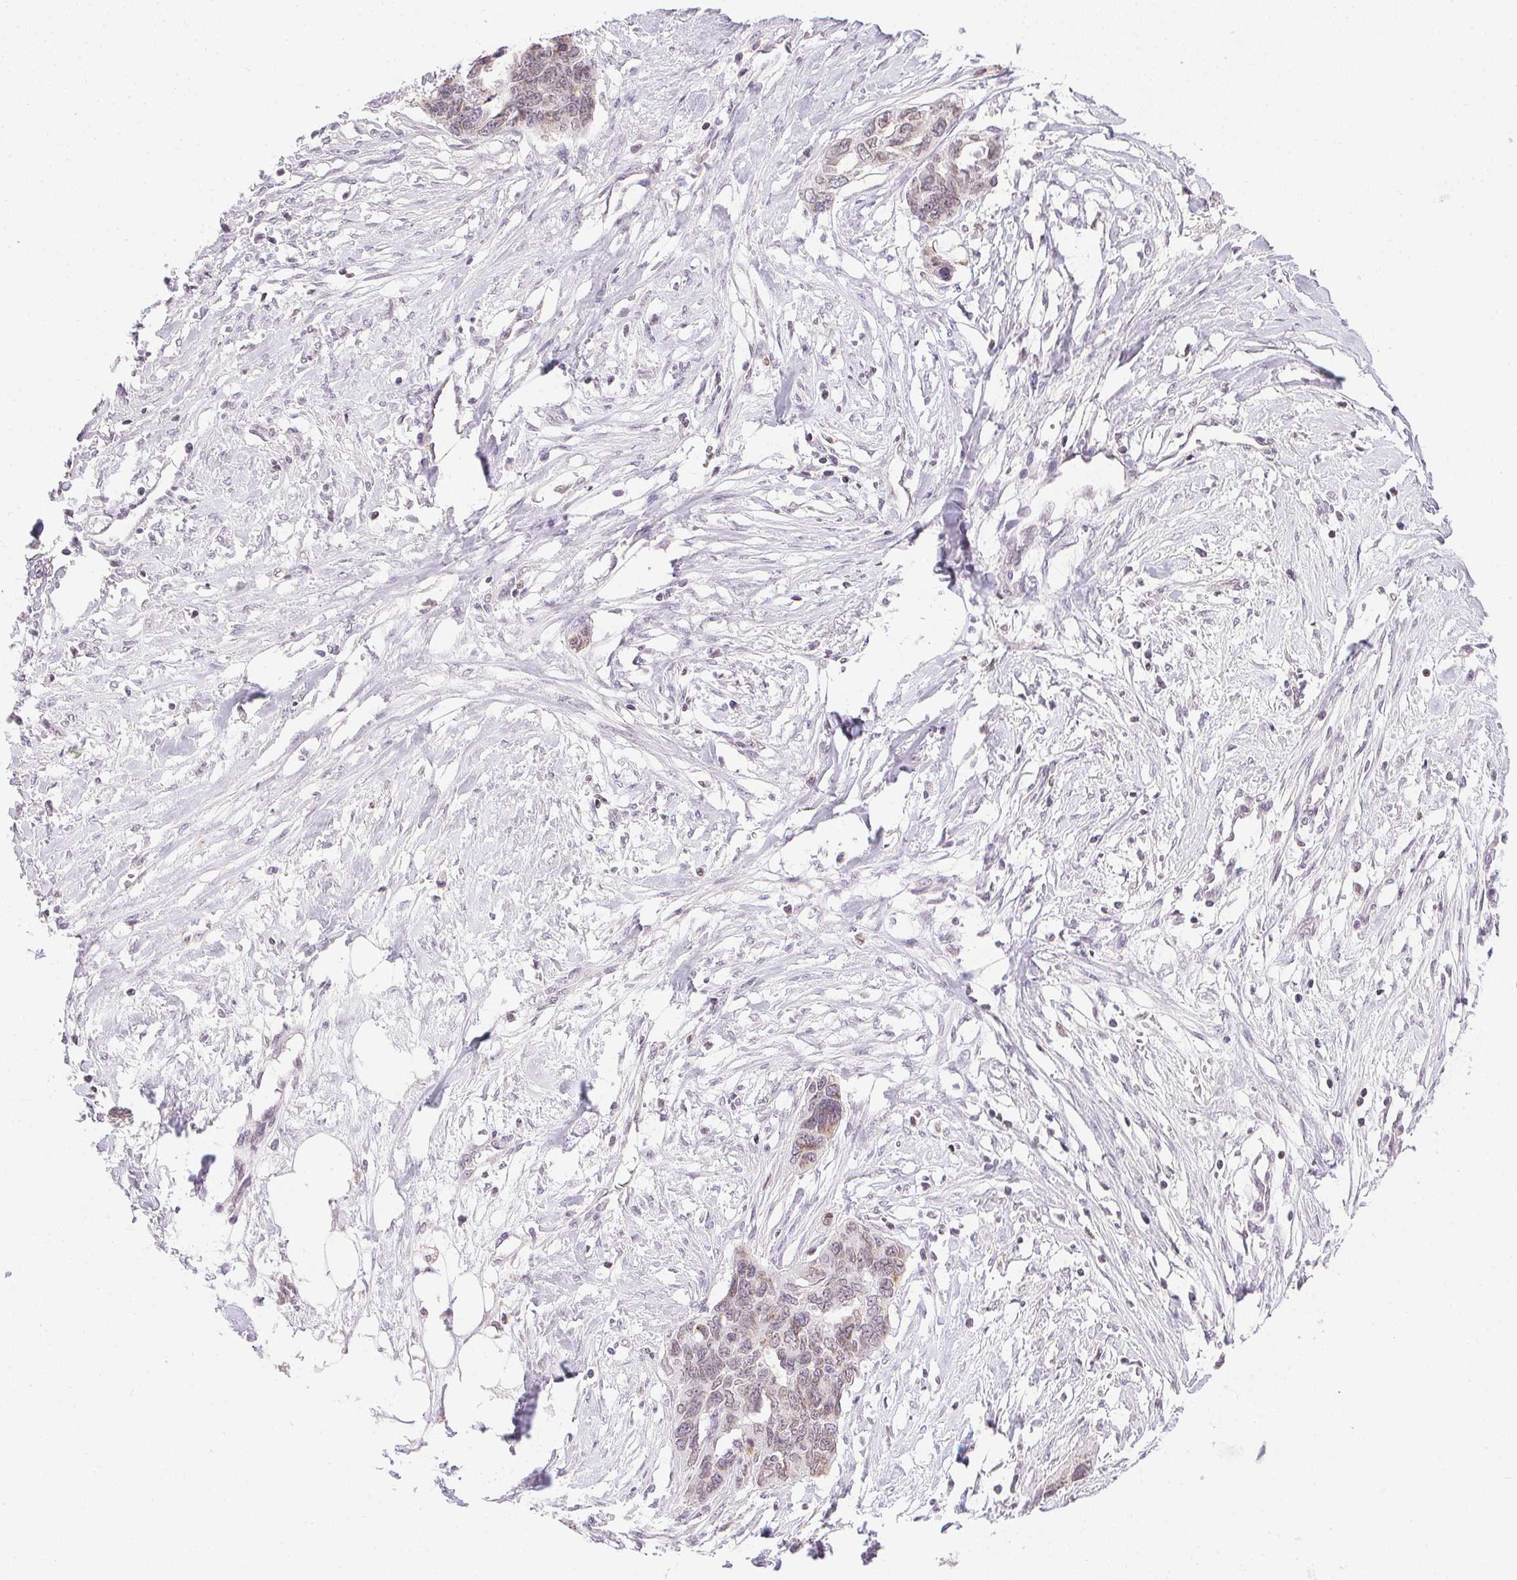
{"staining": {"intensity": "weak", "quantity": "<25%", "location": "nuclear"}, "tissue": "ovarian cancer", "cell_type": "Tumor cells", "image_type": "cancer", "snomed": [{"axis": "morphology", "description": "Cystadenocarcinoma, serous, NOS"}, {"axis": "topography", "description": "Ovary"}], "caption": "High magnification brightfield microscopy of ovarian cancer (serous cystadenocarcinoma) stained with DAB (brown) and counterstained with hematoxylin (blue): tumor cells show no significant expression.", "gene": "PRL", "patient": {"sex": "female", "age": 69}}